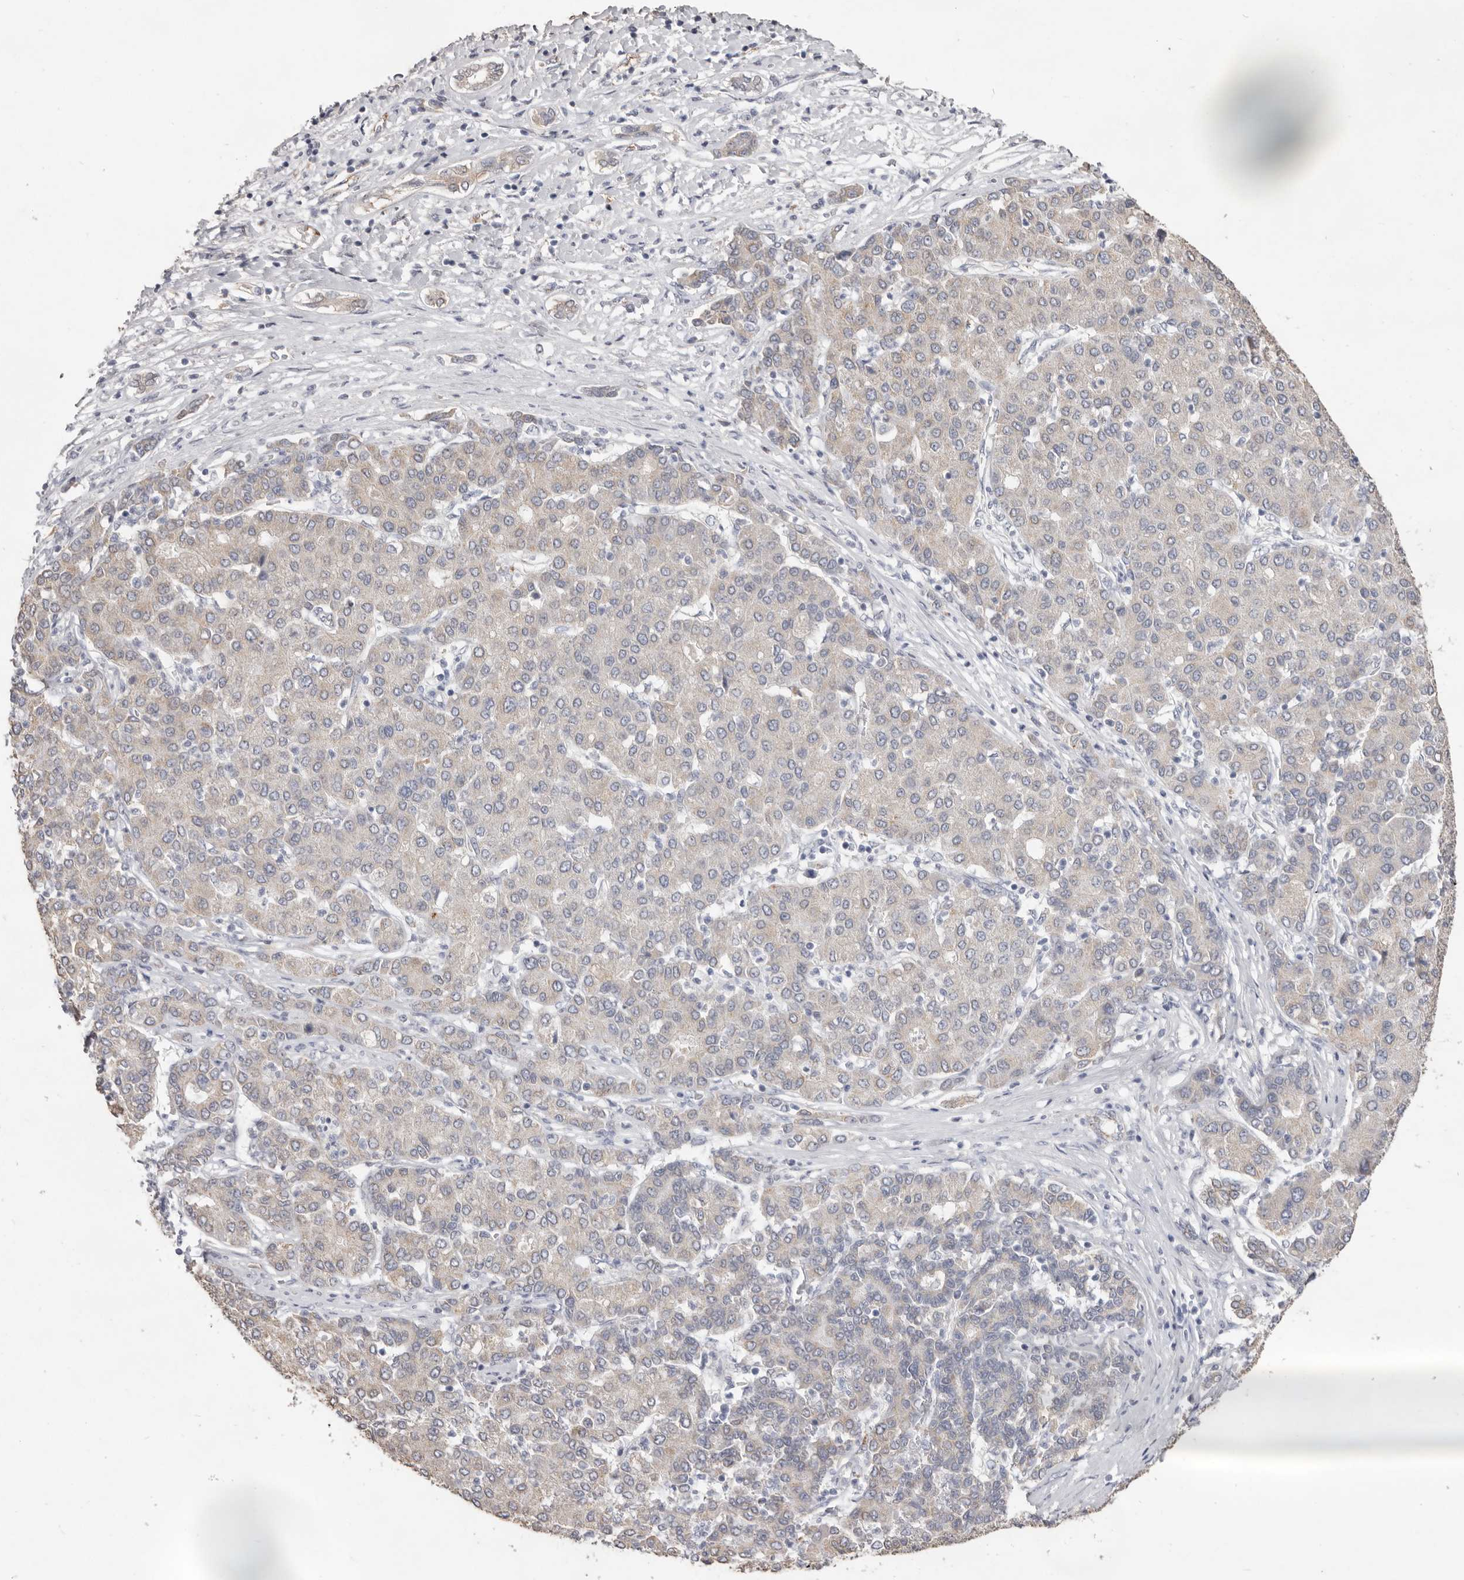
{"staining": {"intensity": "negative", "quantity": "none", "location": "none"}, "tissue": "liver cancer", "cell_type": "Tumor cells", "image_type": "cancer", "snomed": [{"axis": "morphology", "description": "Carcinoma, Hepatocellular, NOS"}, {"axis": "topography", "description": "Liver"}], "caption": "Immunohistochemistry (IHC) micrograph of liver hepatocellular carcinoma stained for a protein (brown), which reveals no positivity in tumor cells.", "gene": "ZYG11B", "patient": {"sex": "male", "age": 65}}